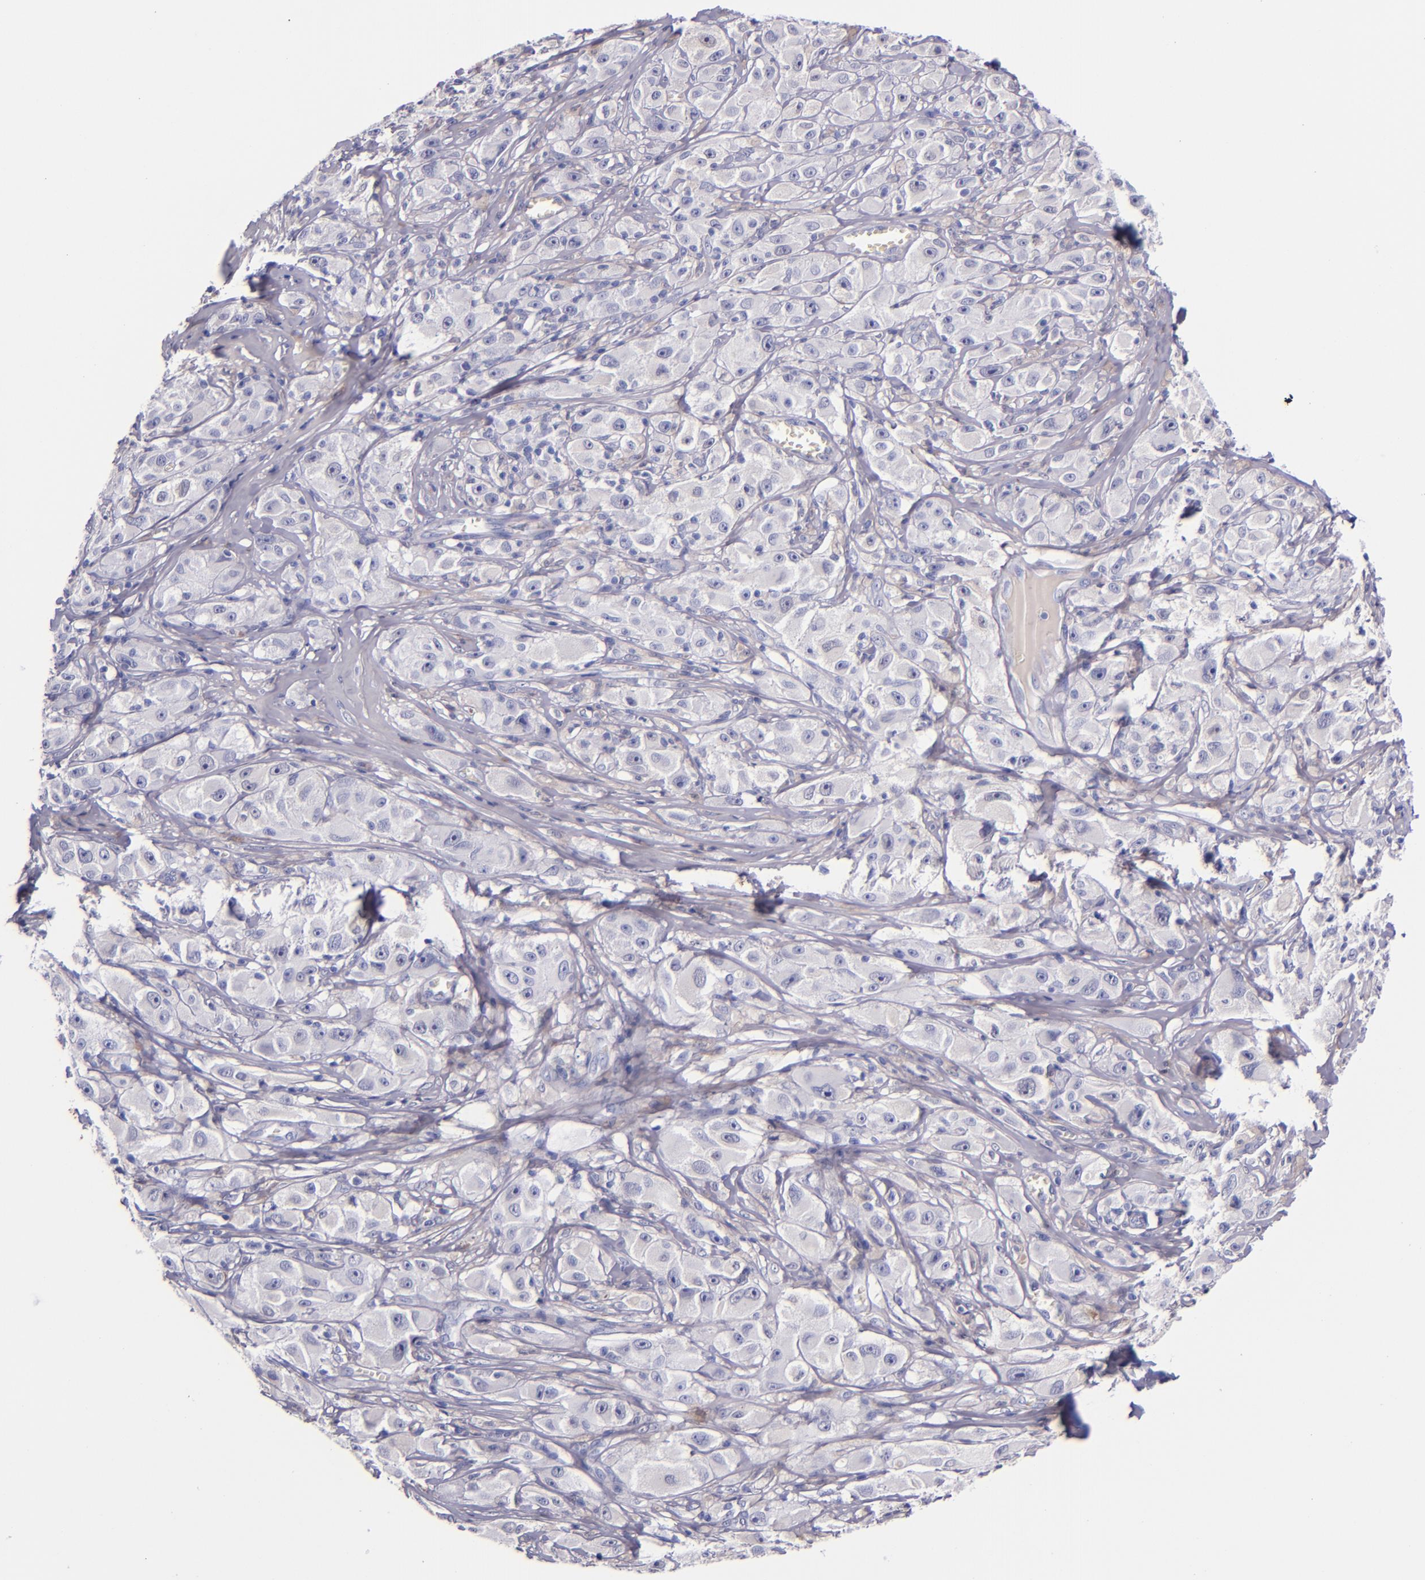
{"staining": {"intensity": "negative", "quantity": "none", "location": "none"}, "tissue": "melanoma", "cell_type": "Tumor cells", "image_type": "cancer", "snomed": [{"axis": "morphology", "description": "Malignant melanoma, NOS"}, {"axis": "topography", "description": "Skin"}], "caption": "Tumor cells show no significant staining in melanoma.", "gene": "F13A1", "patient": {"sex": "male", "age": 56}}